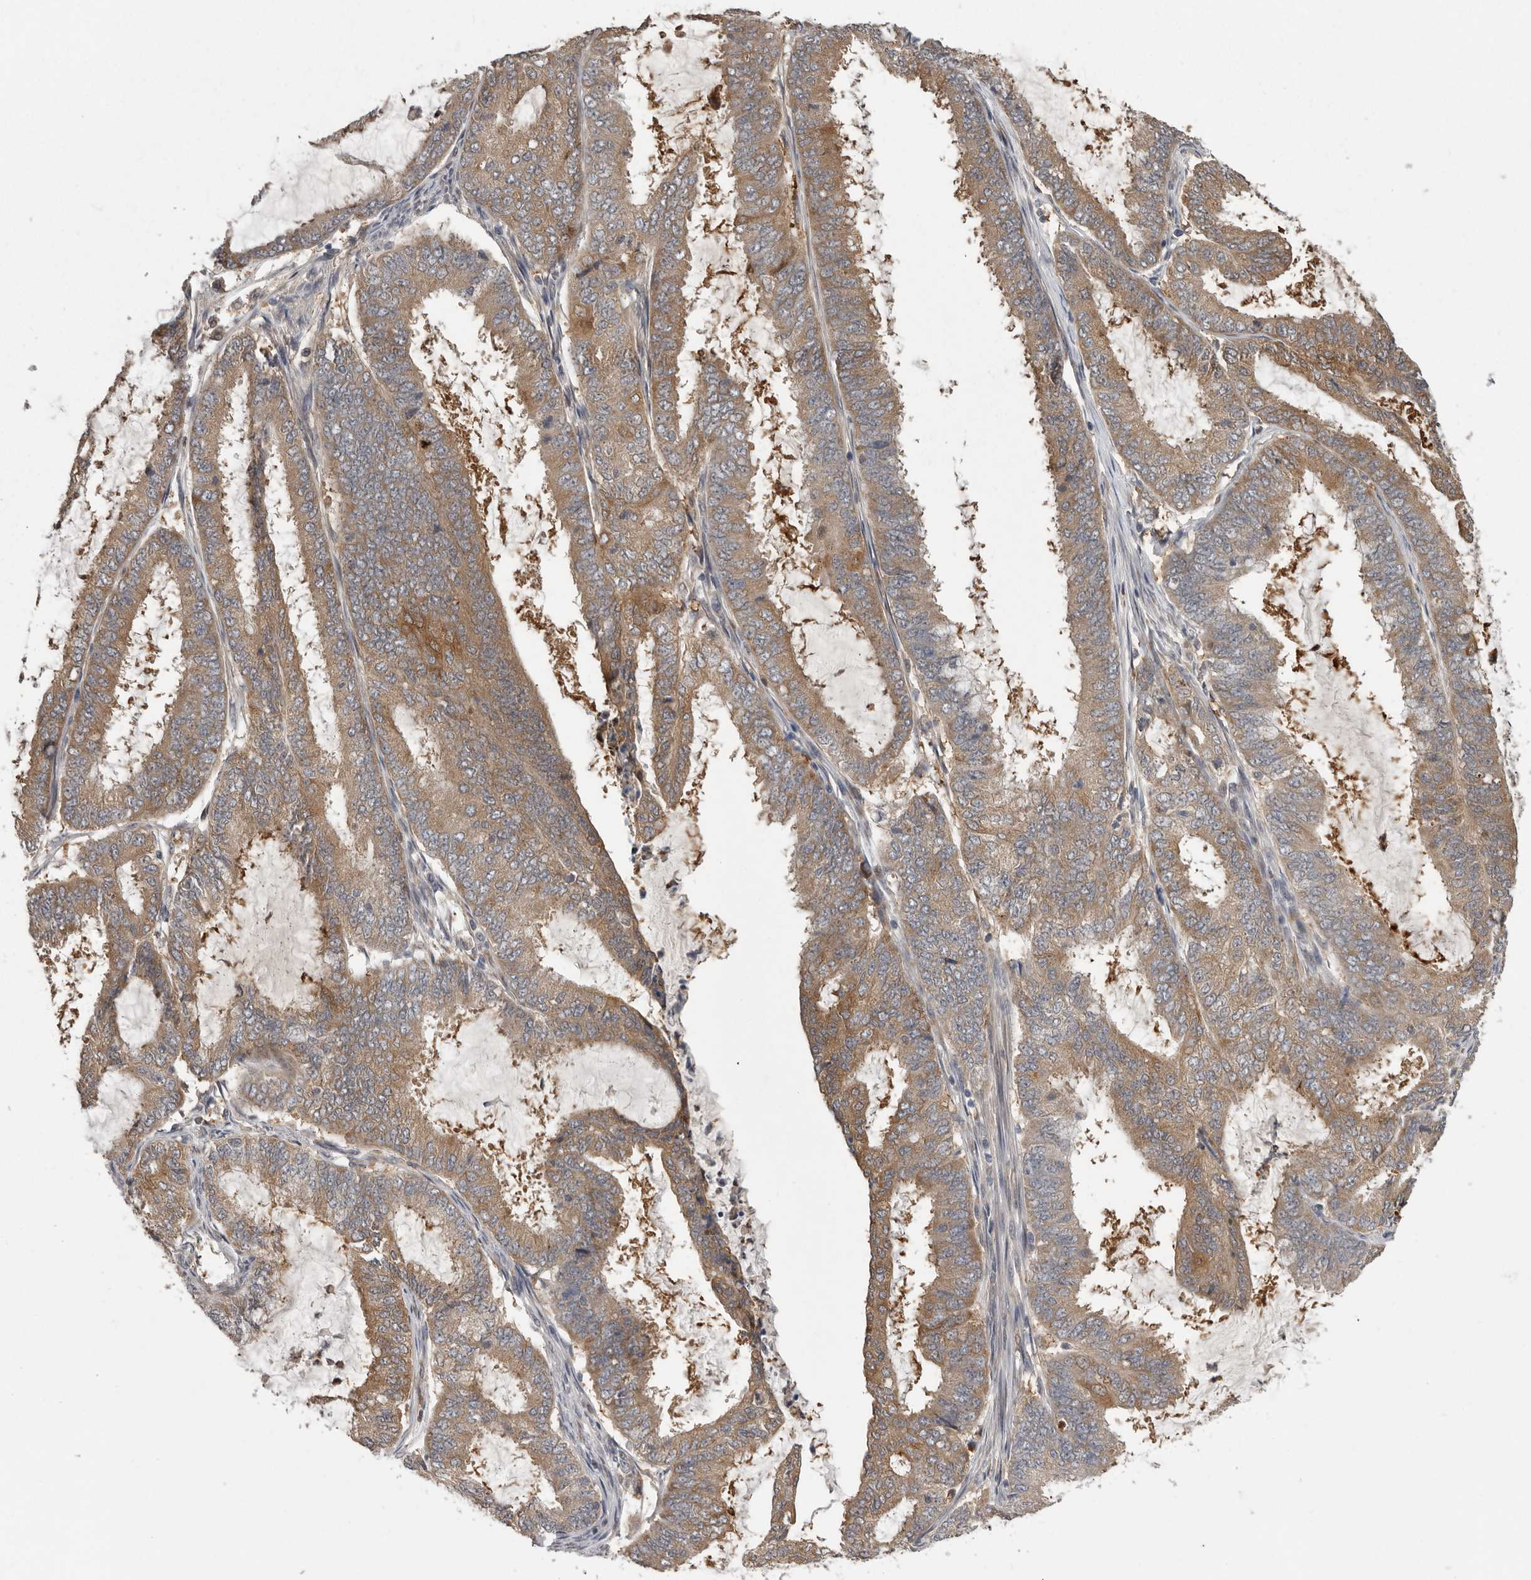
{"staining": {"intensity": "moderate", "quantity": ">75%", "location": "cytoplasmic/membranous"}, "tissue": "endometrial cancer", "cell_type": "Tumor cells", "image_type": "cancer", "snomed": [{"axis": "morphology", "description": "Adenocarcinoma, NOS"}, {"axis": "topography", "description": "Endometrium"}], "caption": "A micrograph of endometrial adenocarcinoma stained for a protein displays moderate cytoplasmic/membranous brown staining in tumor cells.", "gene": "RALGPS2", "patient": {"sex": "female", "age": 51}}